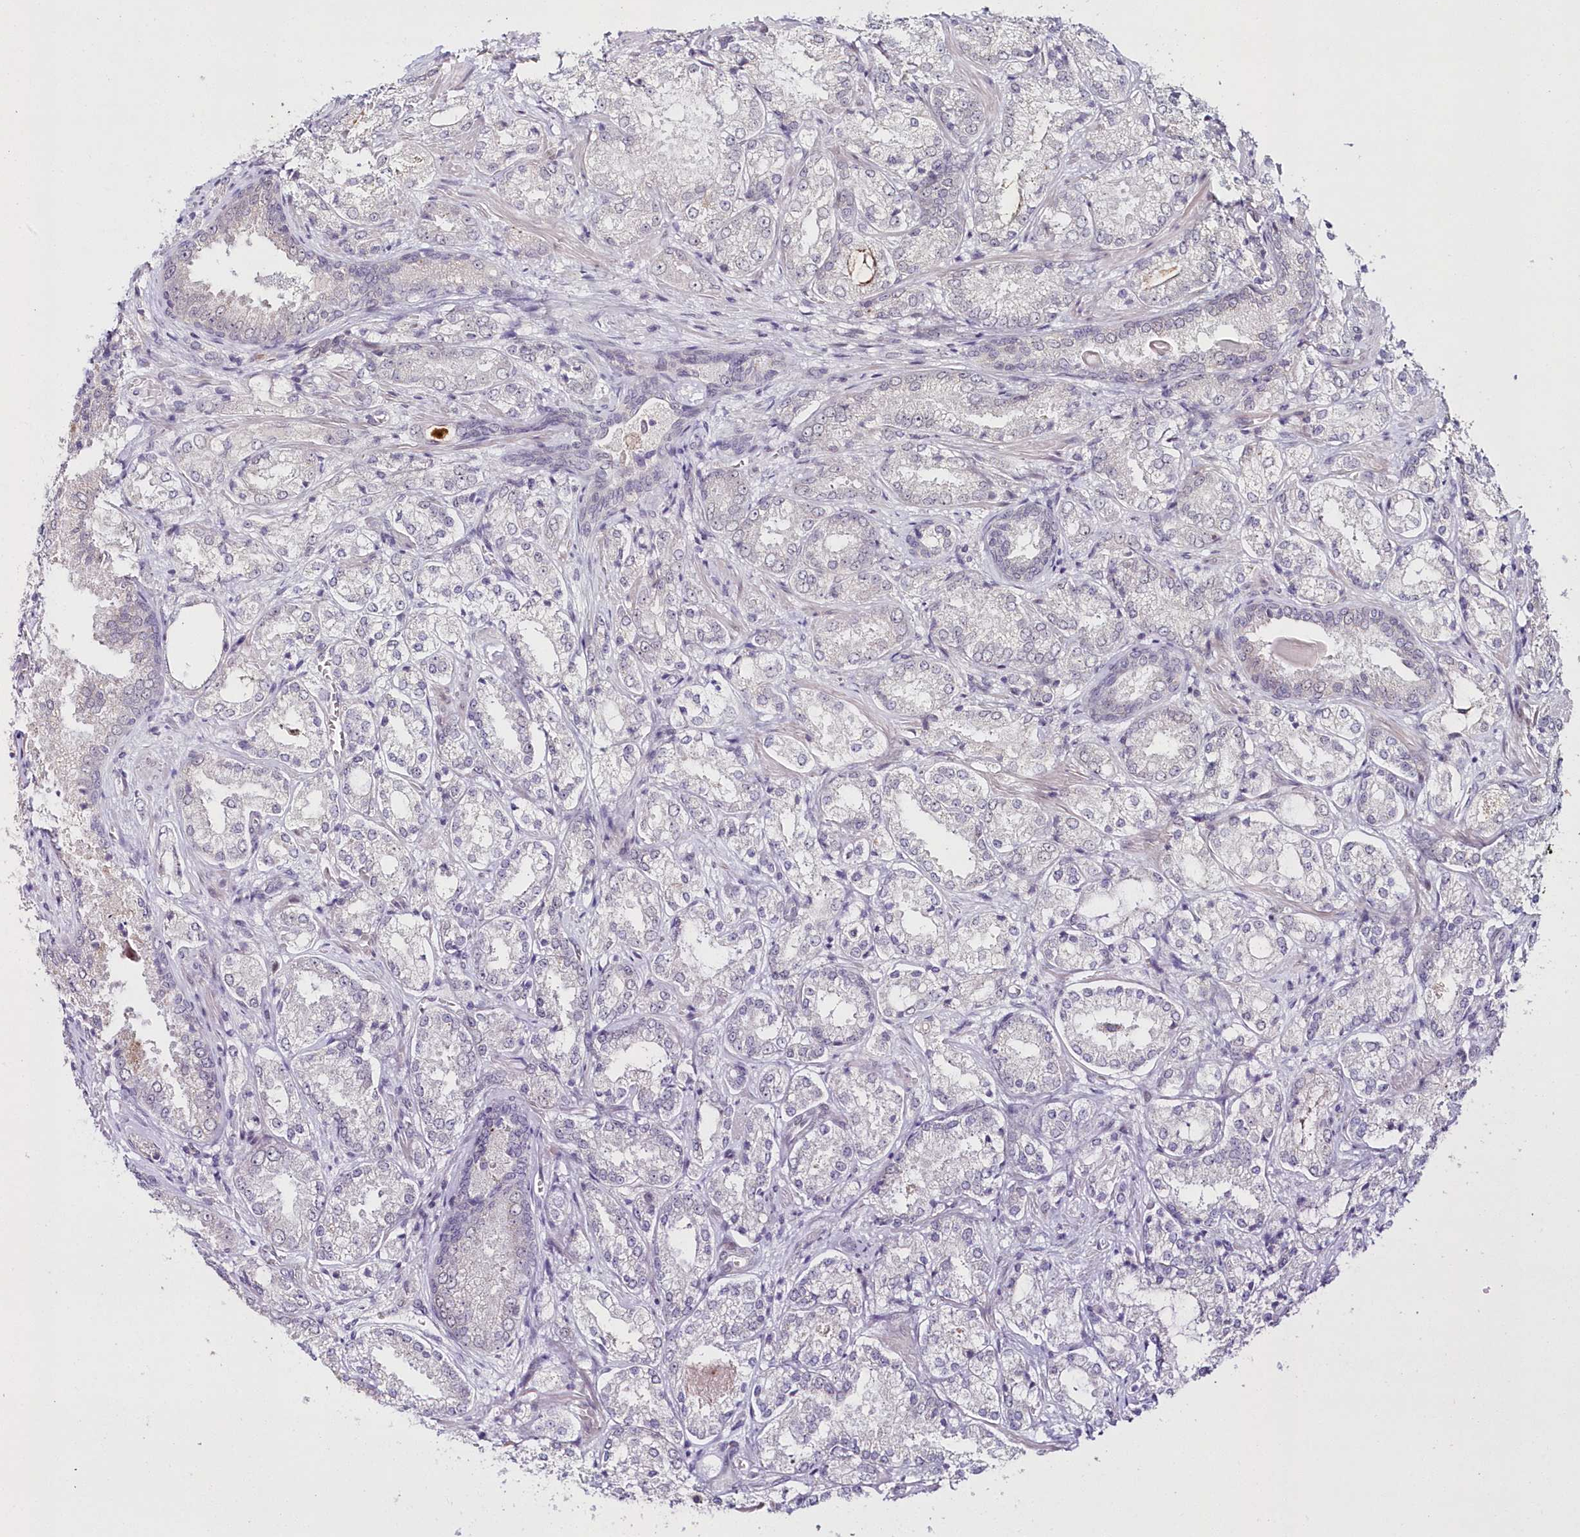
{"staining": {"intensity": "negative", "quantity": "none", "location": "none"}, "tissue": "prostate cancer", "cell_type": "Tumor cells", "image_type": "cancer", "snomed": [{"axis": "morphology", "description": "Adenocarcinoma, Low grade"}, {"axis": "topography", "description": "Prostate"}], "caption": "This image is of prostate cancer stained with IHC to label a protein in brown with the nuclei are counter-stained blue. There is no staining in tumor cells. (IHC, brightfield microscopy, high magnification).", "gene": "HYCC2", "patient": {"sex": "male", "age": 74}}